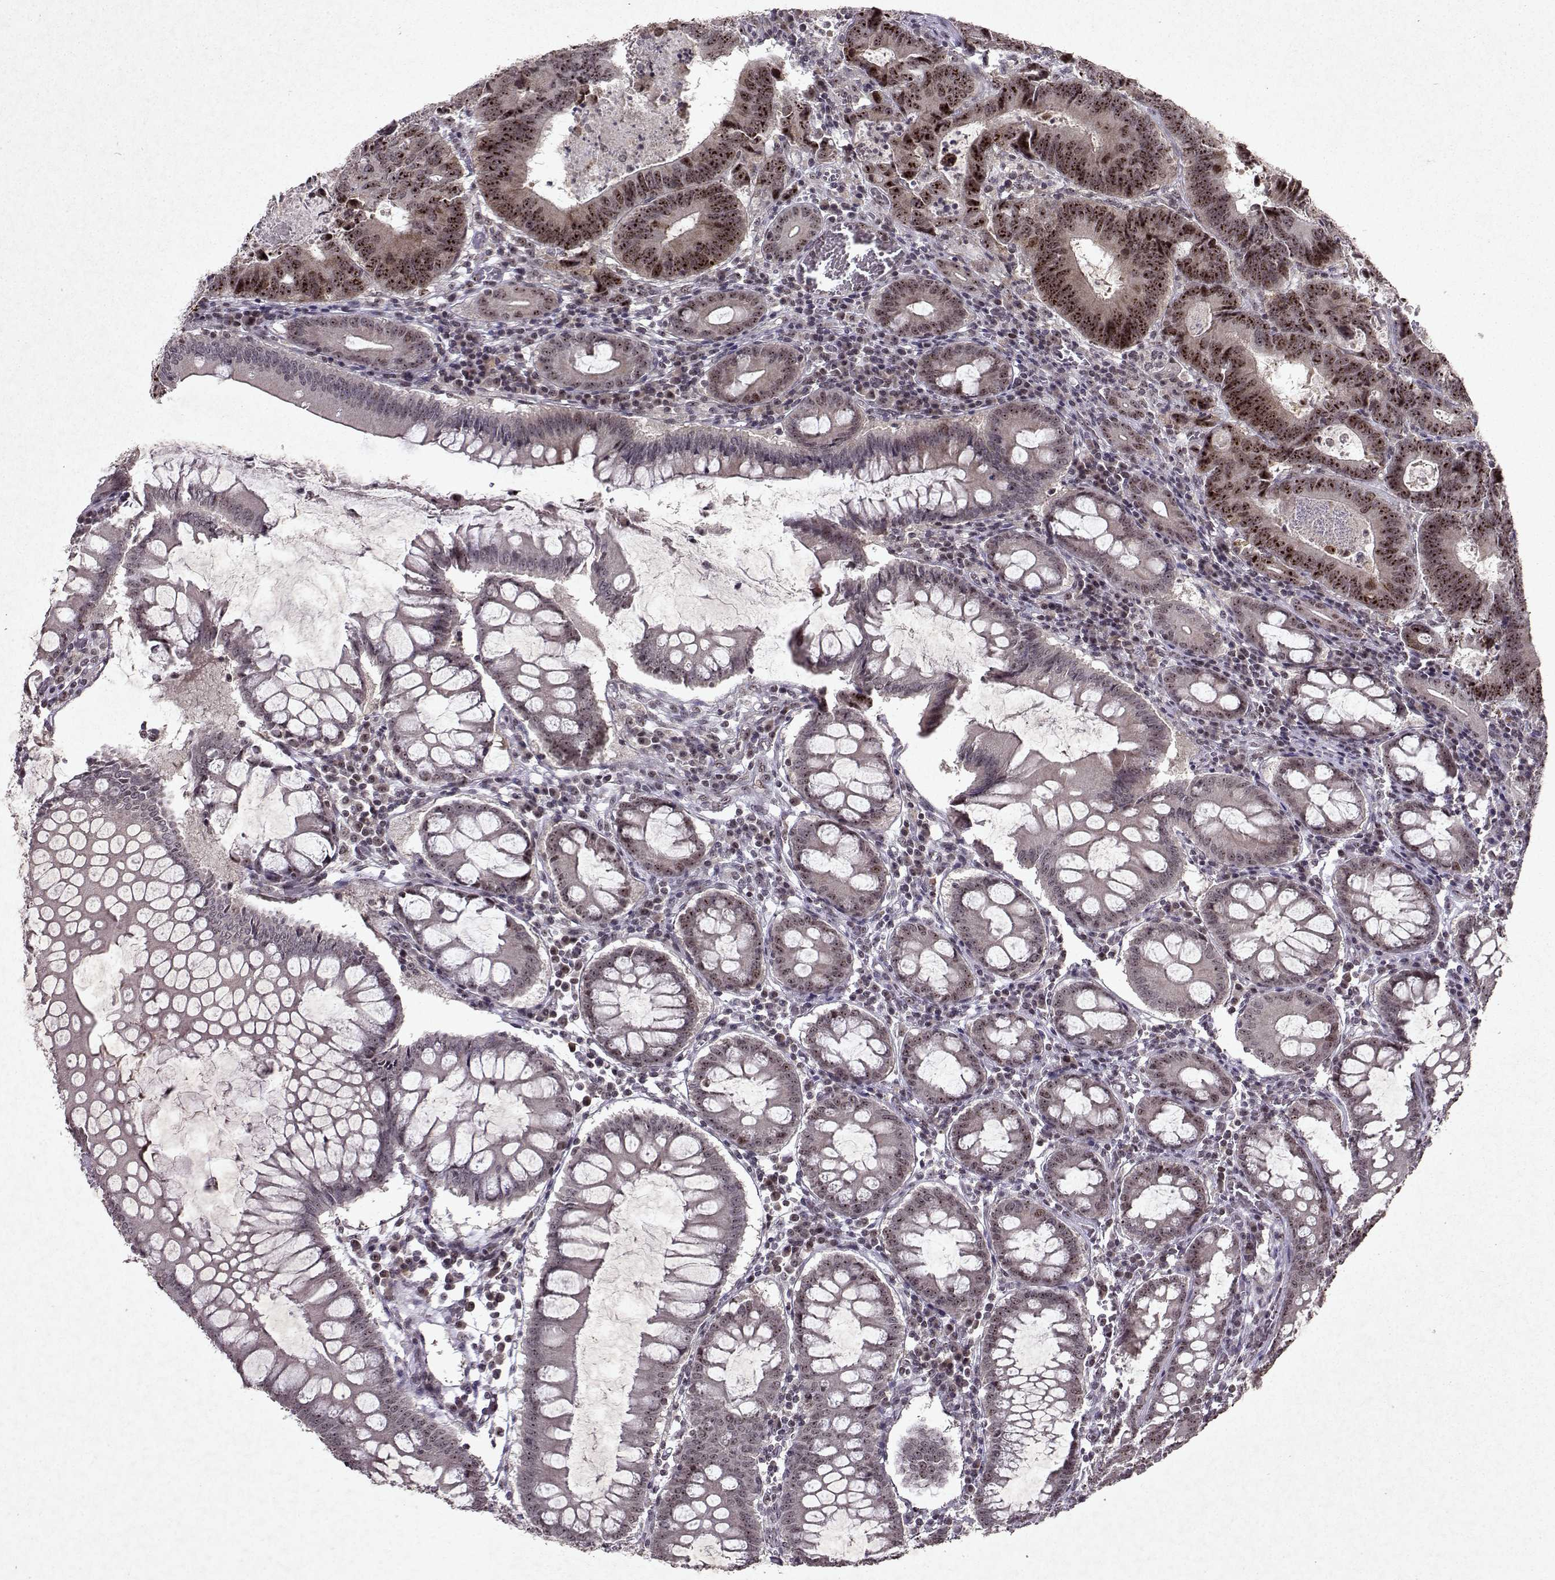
{"staining": {"intensity": "moderate", "quantity": "25%-75%", "location": "nuclear"}, "tissue": "colorectal cancer", "cell_type": "Tumor cells", "image_type": "cancer", "snomed": [{"axis": "morphology", "description": "Adenocarcinoma, NOS"}, {"axis": "topography", "description": "Colon"}], "caption": "Adenocarcinoma (colorectal) stained with immunohistochemistry shows moderate nuclear positivity in about 25%-75% of tumor cells.", "gene": "DDX56", "patient": {"sex": "female", "age": 82}}